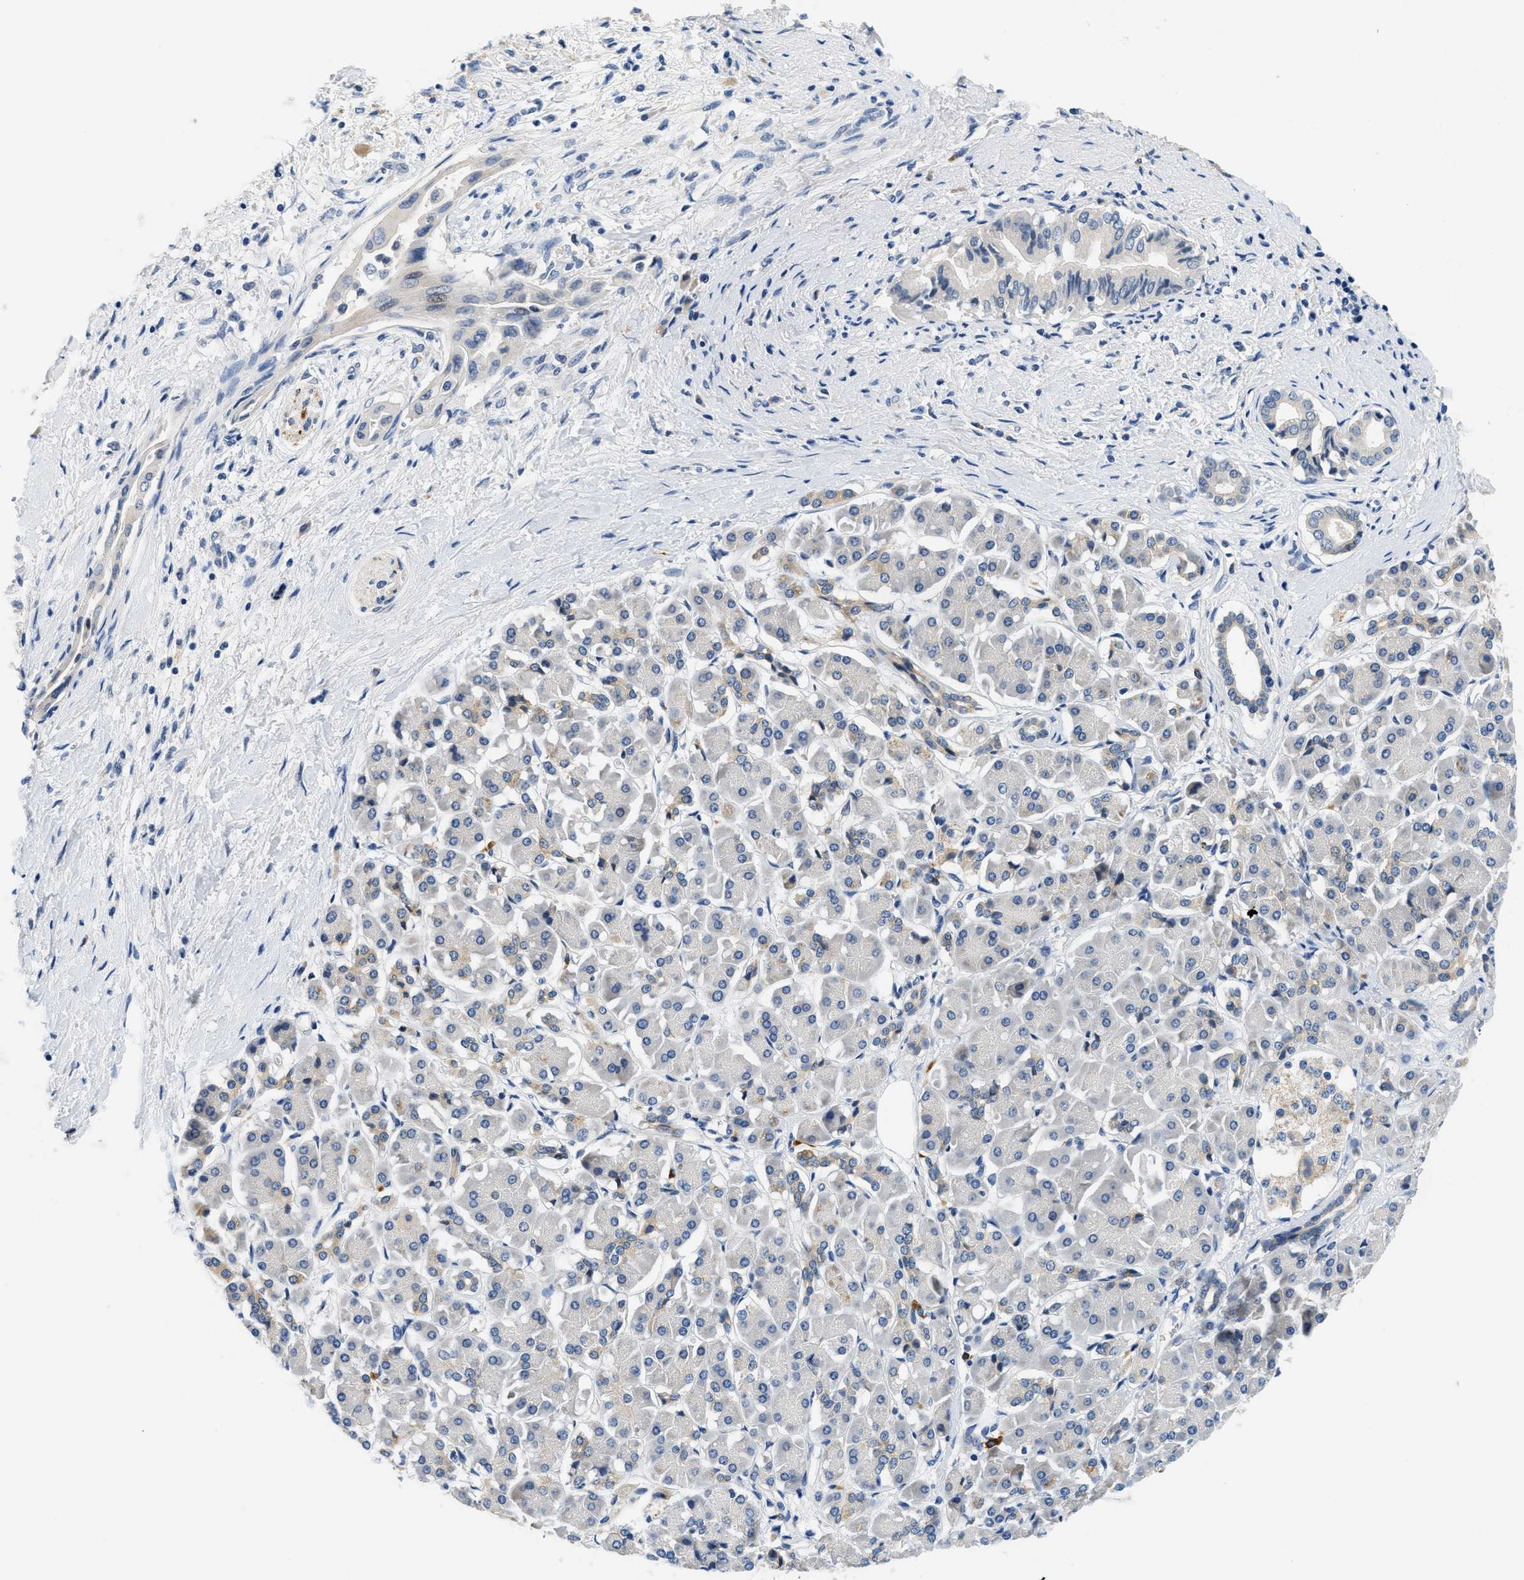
{"staining": {"intensity": "weak", "quantity": "<25%", "location": "cytoplasmic/membranous"}, "tissue": "pancreatic cancer", "cell_type": "Tumor cells", "image_type": "cancer", "snomed": [{"axis": "morphology", "description": "Adenocarcinoma, NOS"}, {"axis": "topography", "description": "Pancreas"}], "caption": "An image of human pancreatic cancer (adenocarcinoma) is negative for staining in tumor cells.", "gene": "ALDH3A2", "patient": {"sex": "male", "age": 55}}